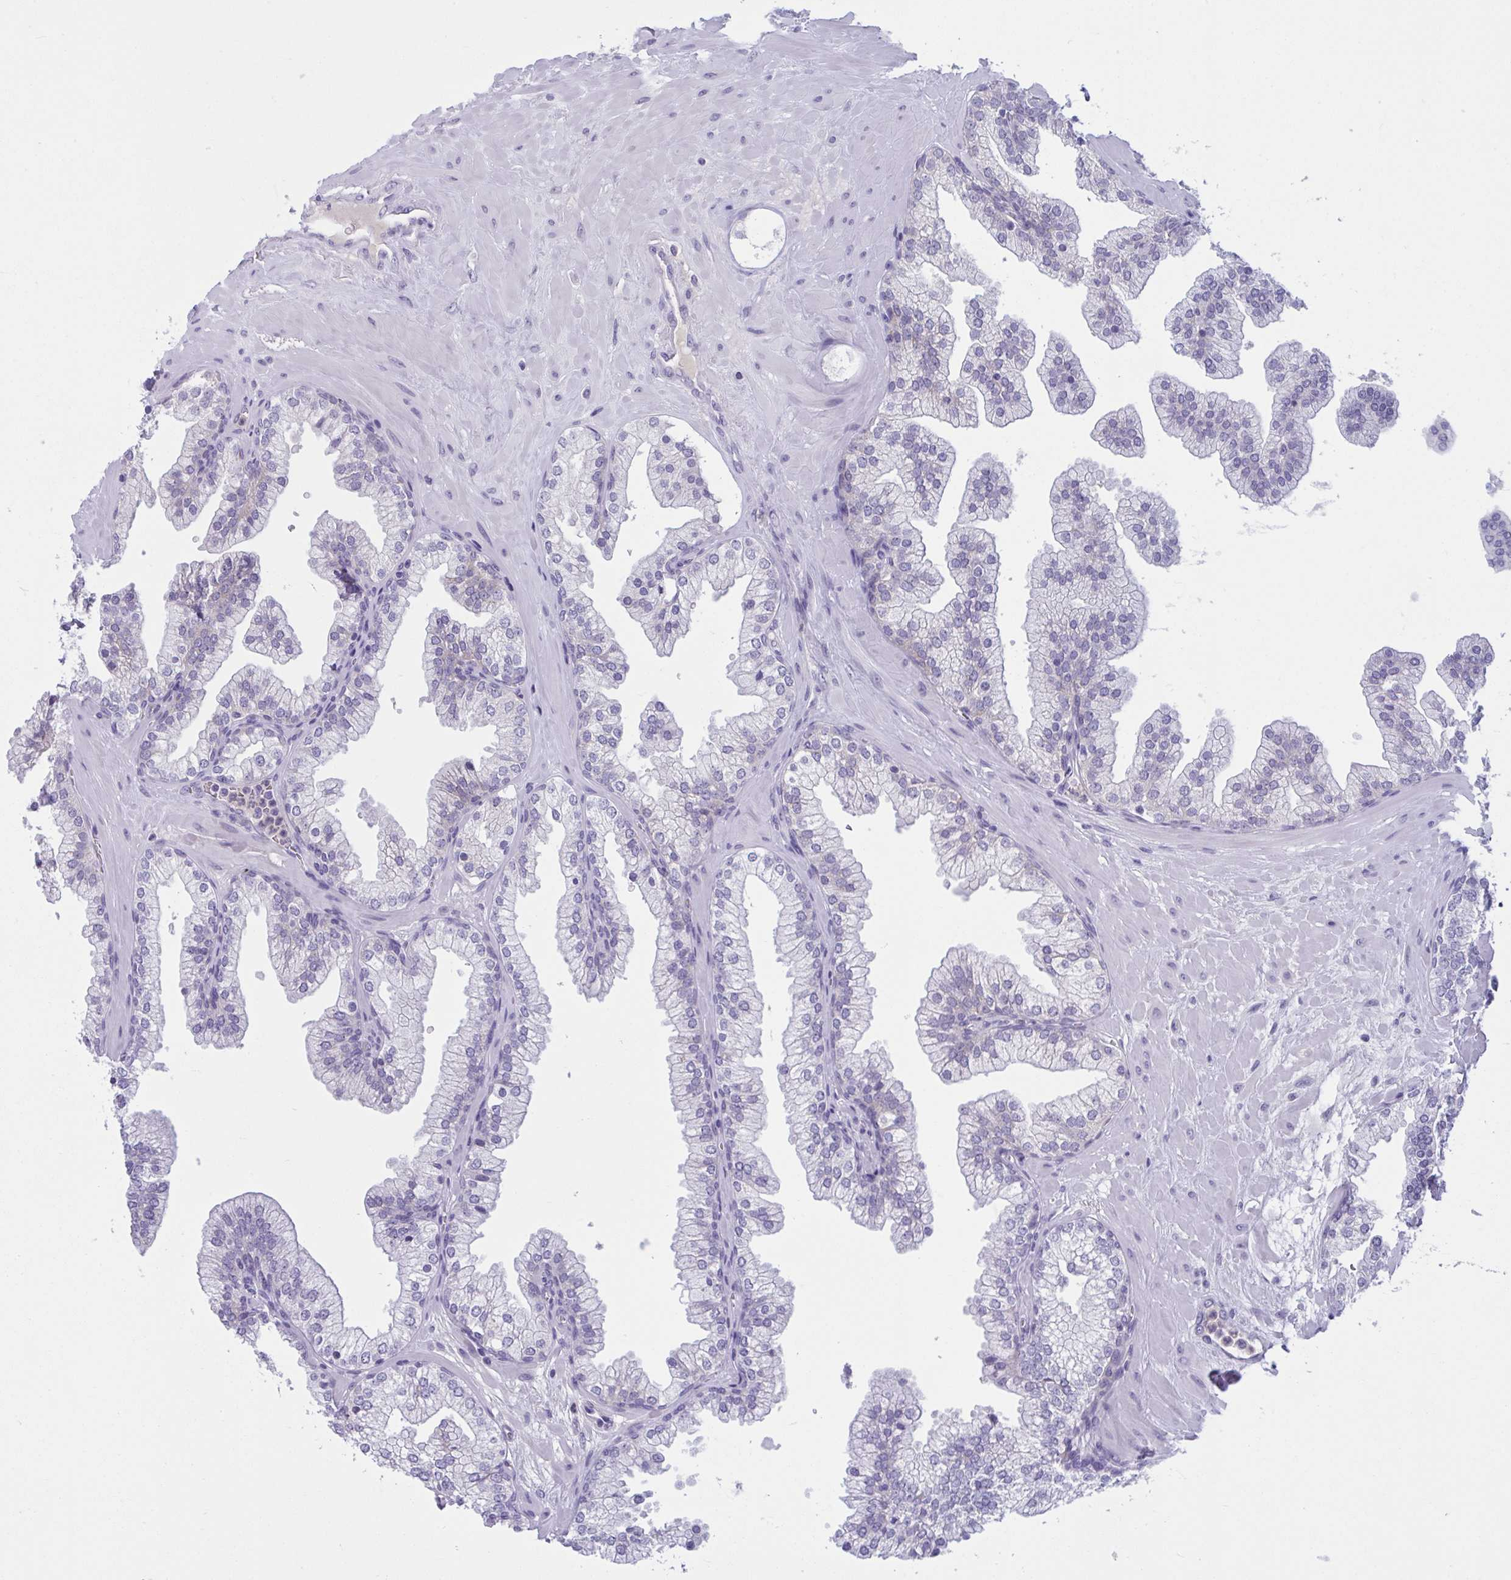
{"staining": {"intensity": "negative", "quantity": "none", "location": "none"}, "tissue": "prostate", "cell_type": "Glandular cells", "image_type": "normal", "snomed": [{"axis": "morphology", "description": "Normal tissue, NOS"}, {"axis": "topography", "description": "Prostate"}, {"axis": "topography", "description": "Peripheral nerve tissue"}], "caption": "The photomicrograph shows no staining of glandular cells in normal prostate. (DAB IHC visualized using brightfield microscopy, high magnification).", "gene": "WNT9B", "patient": {"sex": "male", "age": 61}}